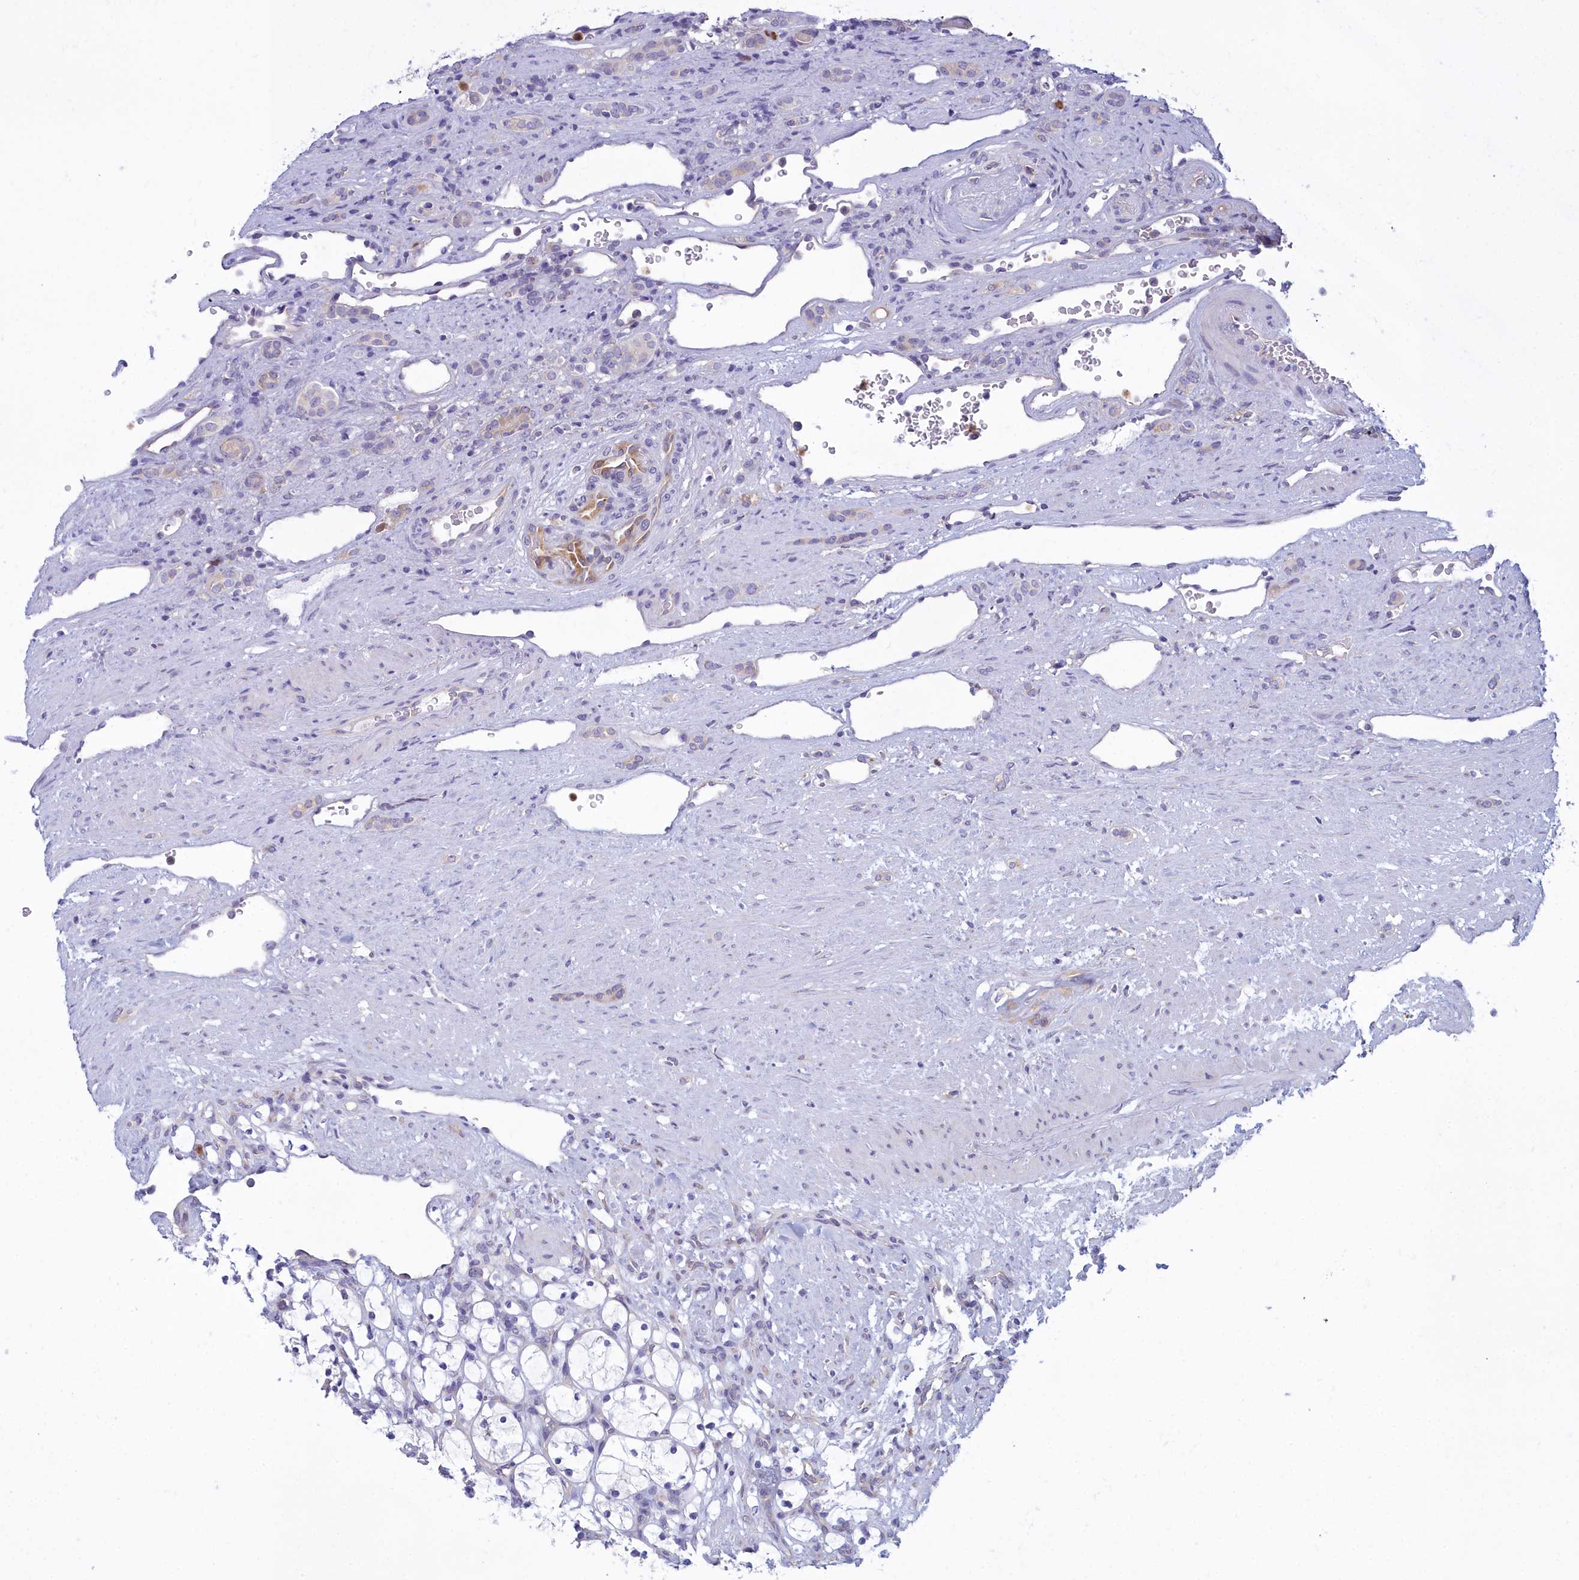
{"staining": {"intensity": "negative", "quantity": "none", "location": "none"}, "tissue": "renal cancer", "cell_type": "Tumor cells", "image_type": "cancer", "snomed": [{"axis": "morphology", "description": "Adenocarcinoma, NOS"}, {"axis": "topography", "description": "Kidney"}], "caption": "Immunohistochemistry (IHC) image of human renal cancer (adenocarcinoma) stained for a protein (brown), which shows no staining in tumor cells.", "gene": "HM13", "patient": {"sex": "female", "age": 69}}